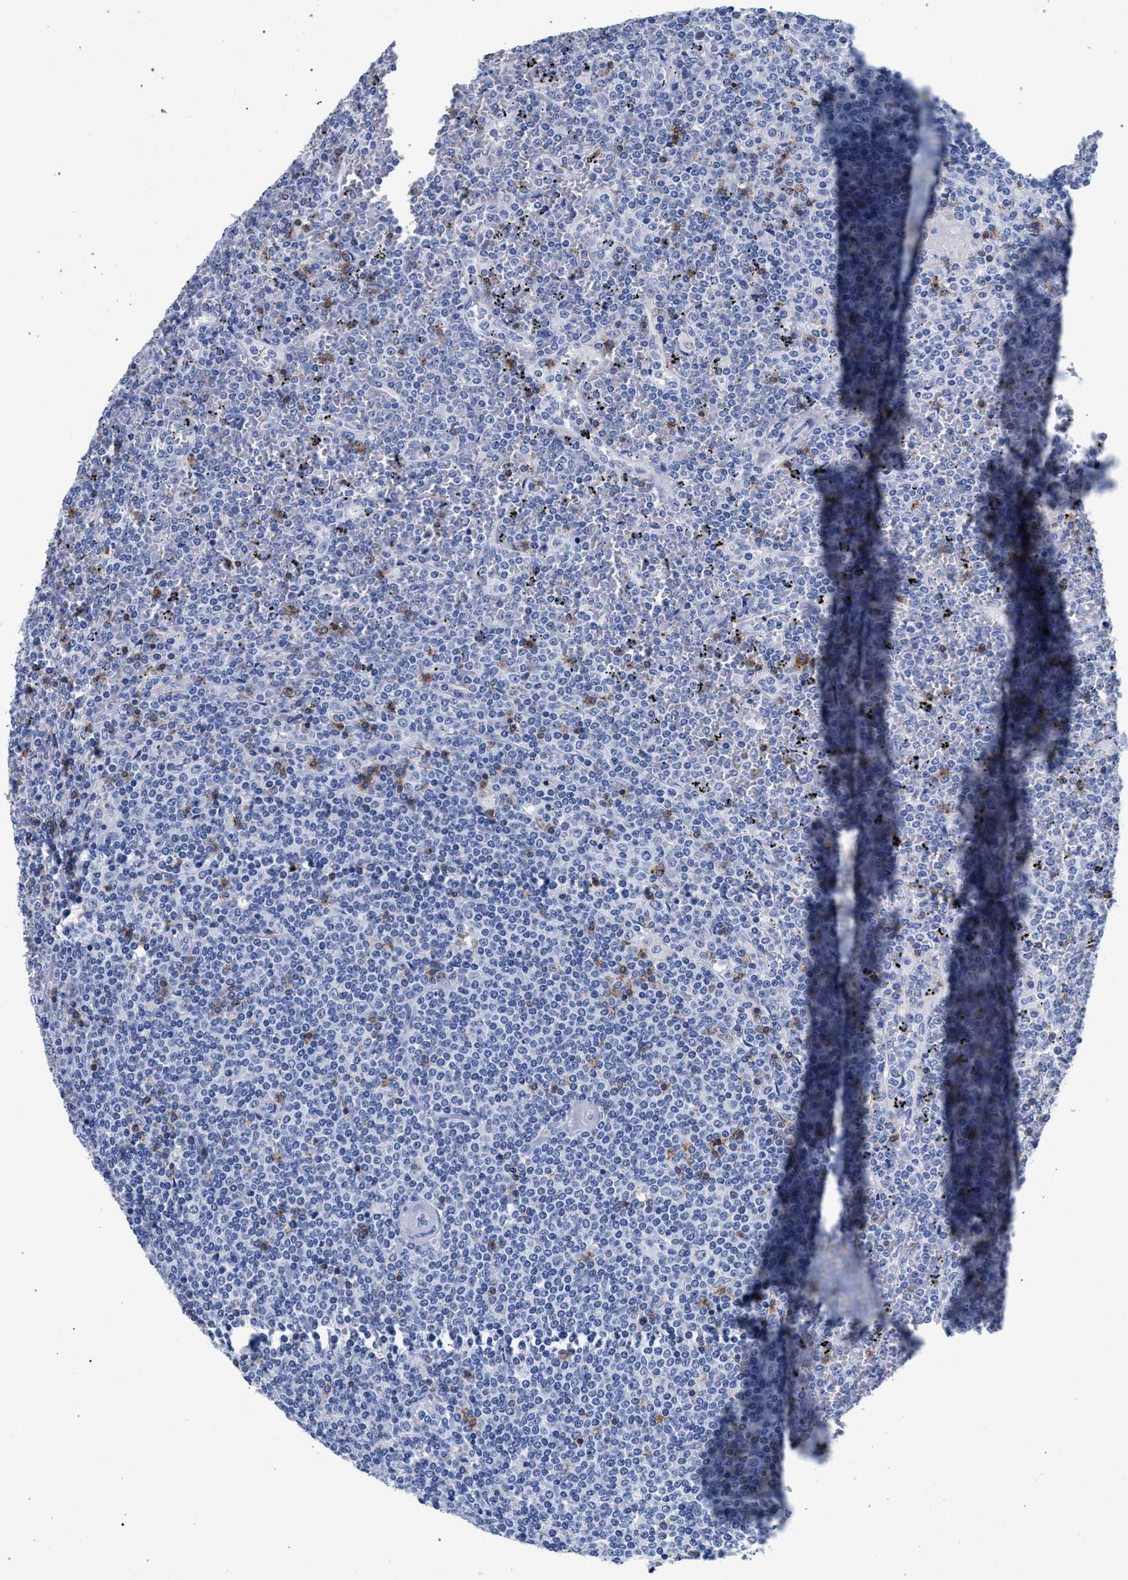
{"staining": {"intensity": "negative", "quantity": "none", "location": "none"}, "tissue": "lymphoma", "cell_type": "Tumor cells", "image_type": "cancer", "snomed": [{"axis": "morphology", "description": "Malignant lymphoma, non-Hodgkin's type, Low grade"}, {"axis": "topography", "description": "Spleen"}], "caption": "A high-resolution image shows immunohistochemistry (IHC) staining of low-grade malignant lymphoma, non-Hodgkin's type, which reveals no significant positivity in tumor cells.", "gene": "KLRK1", "patient": {"sex": "female", "age": 19}}